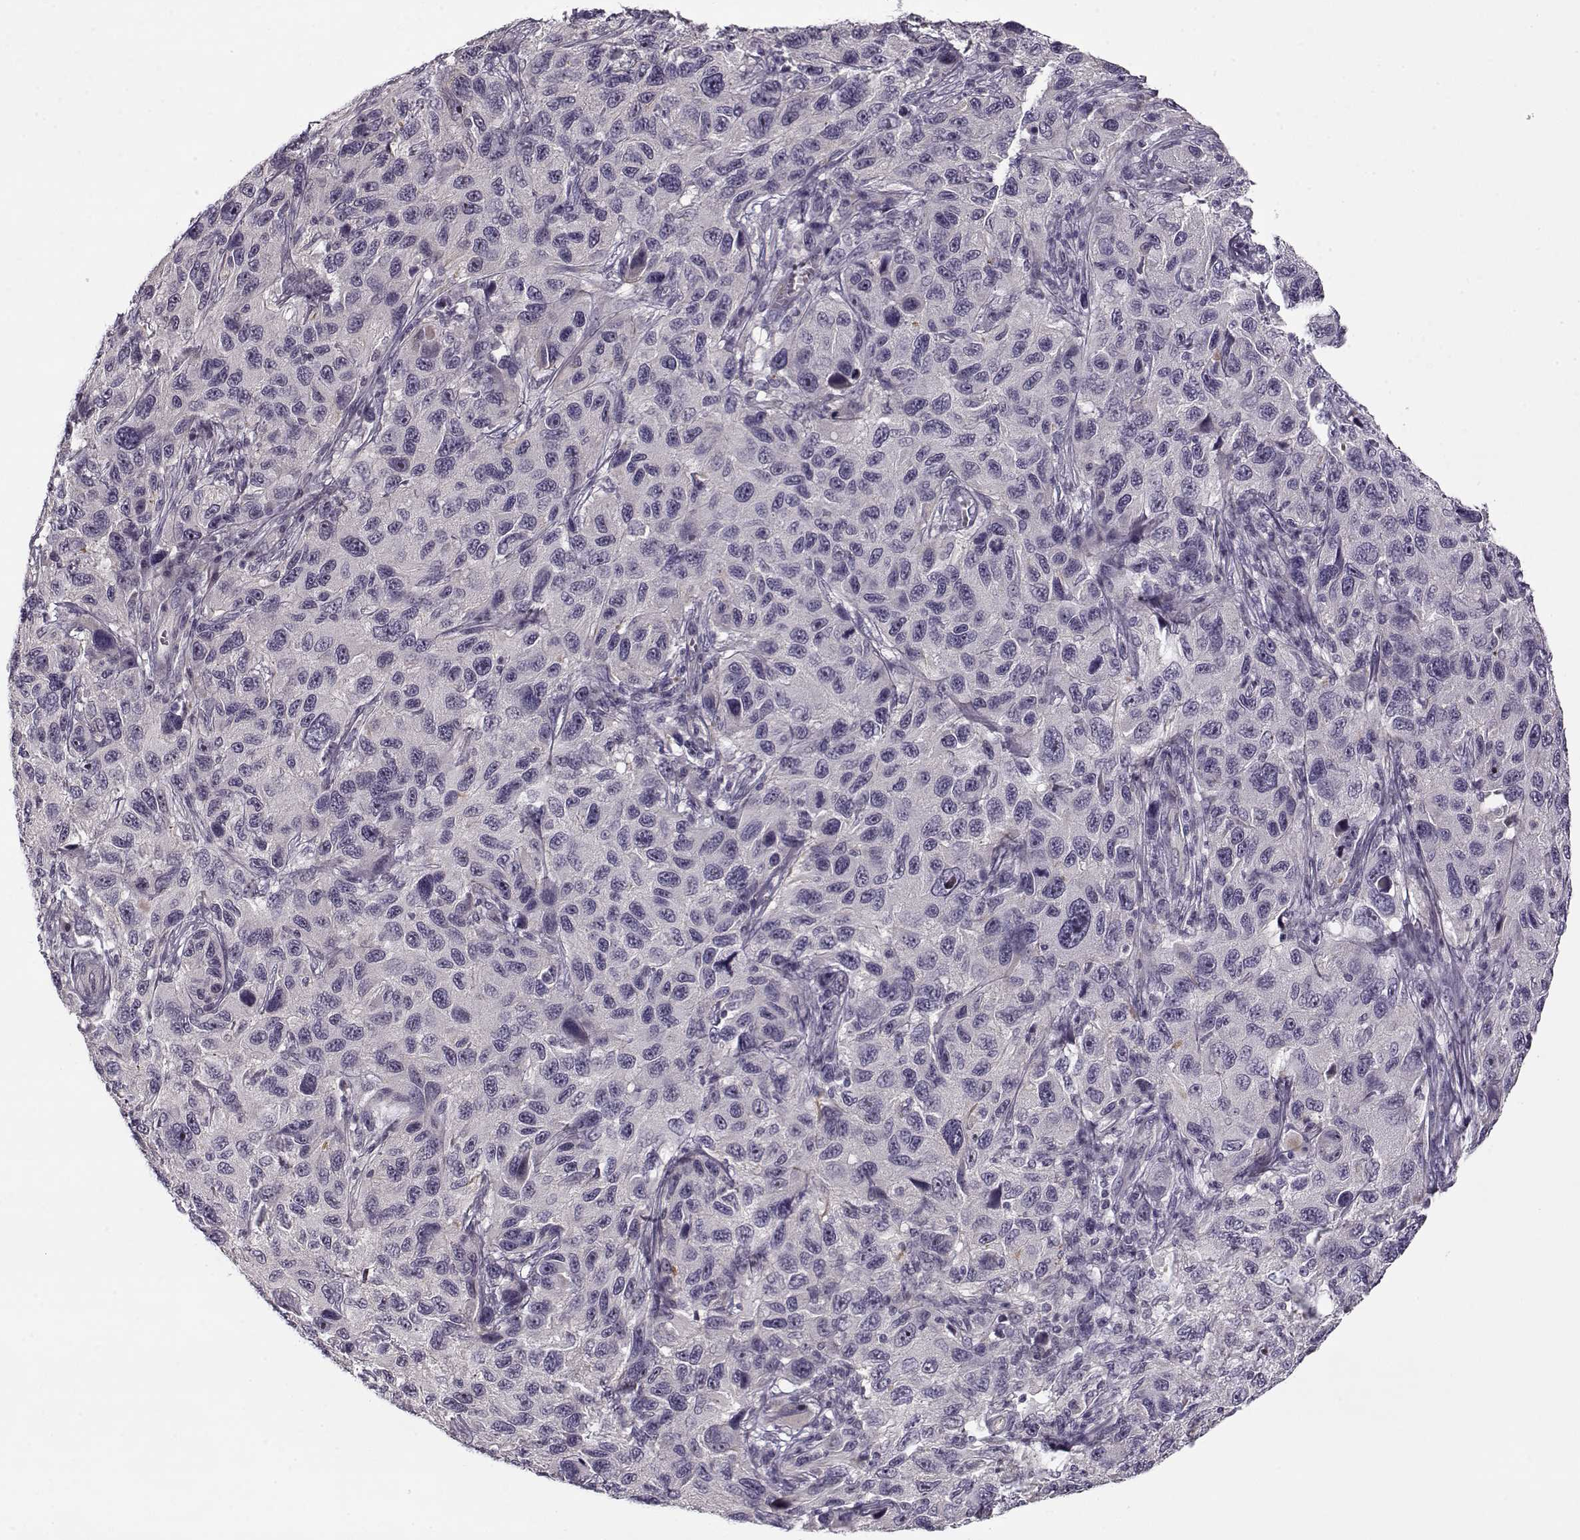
{"staining": {"intensity": "negative", "quantity": "none", "location": "none"}, "tissue": "melanoma", "cell_type": "Tumor cells", "image_type": "cancer", "snomed": [{"axis": "morphology", "description": "Malignant melanoma, NOS"}, {"axis": "topography", "description": "Skin"}], "caption": "Immunohistochemistry (IHC) photomicrograph of human malignant melanoma stained for a protein (brown), which displays no expression in tumor cells.", "gene": "PNMT", "patient": {"sex": "male", "age": 53}}